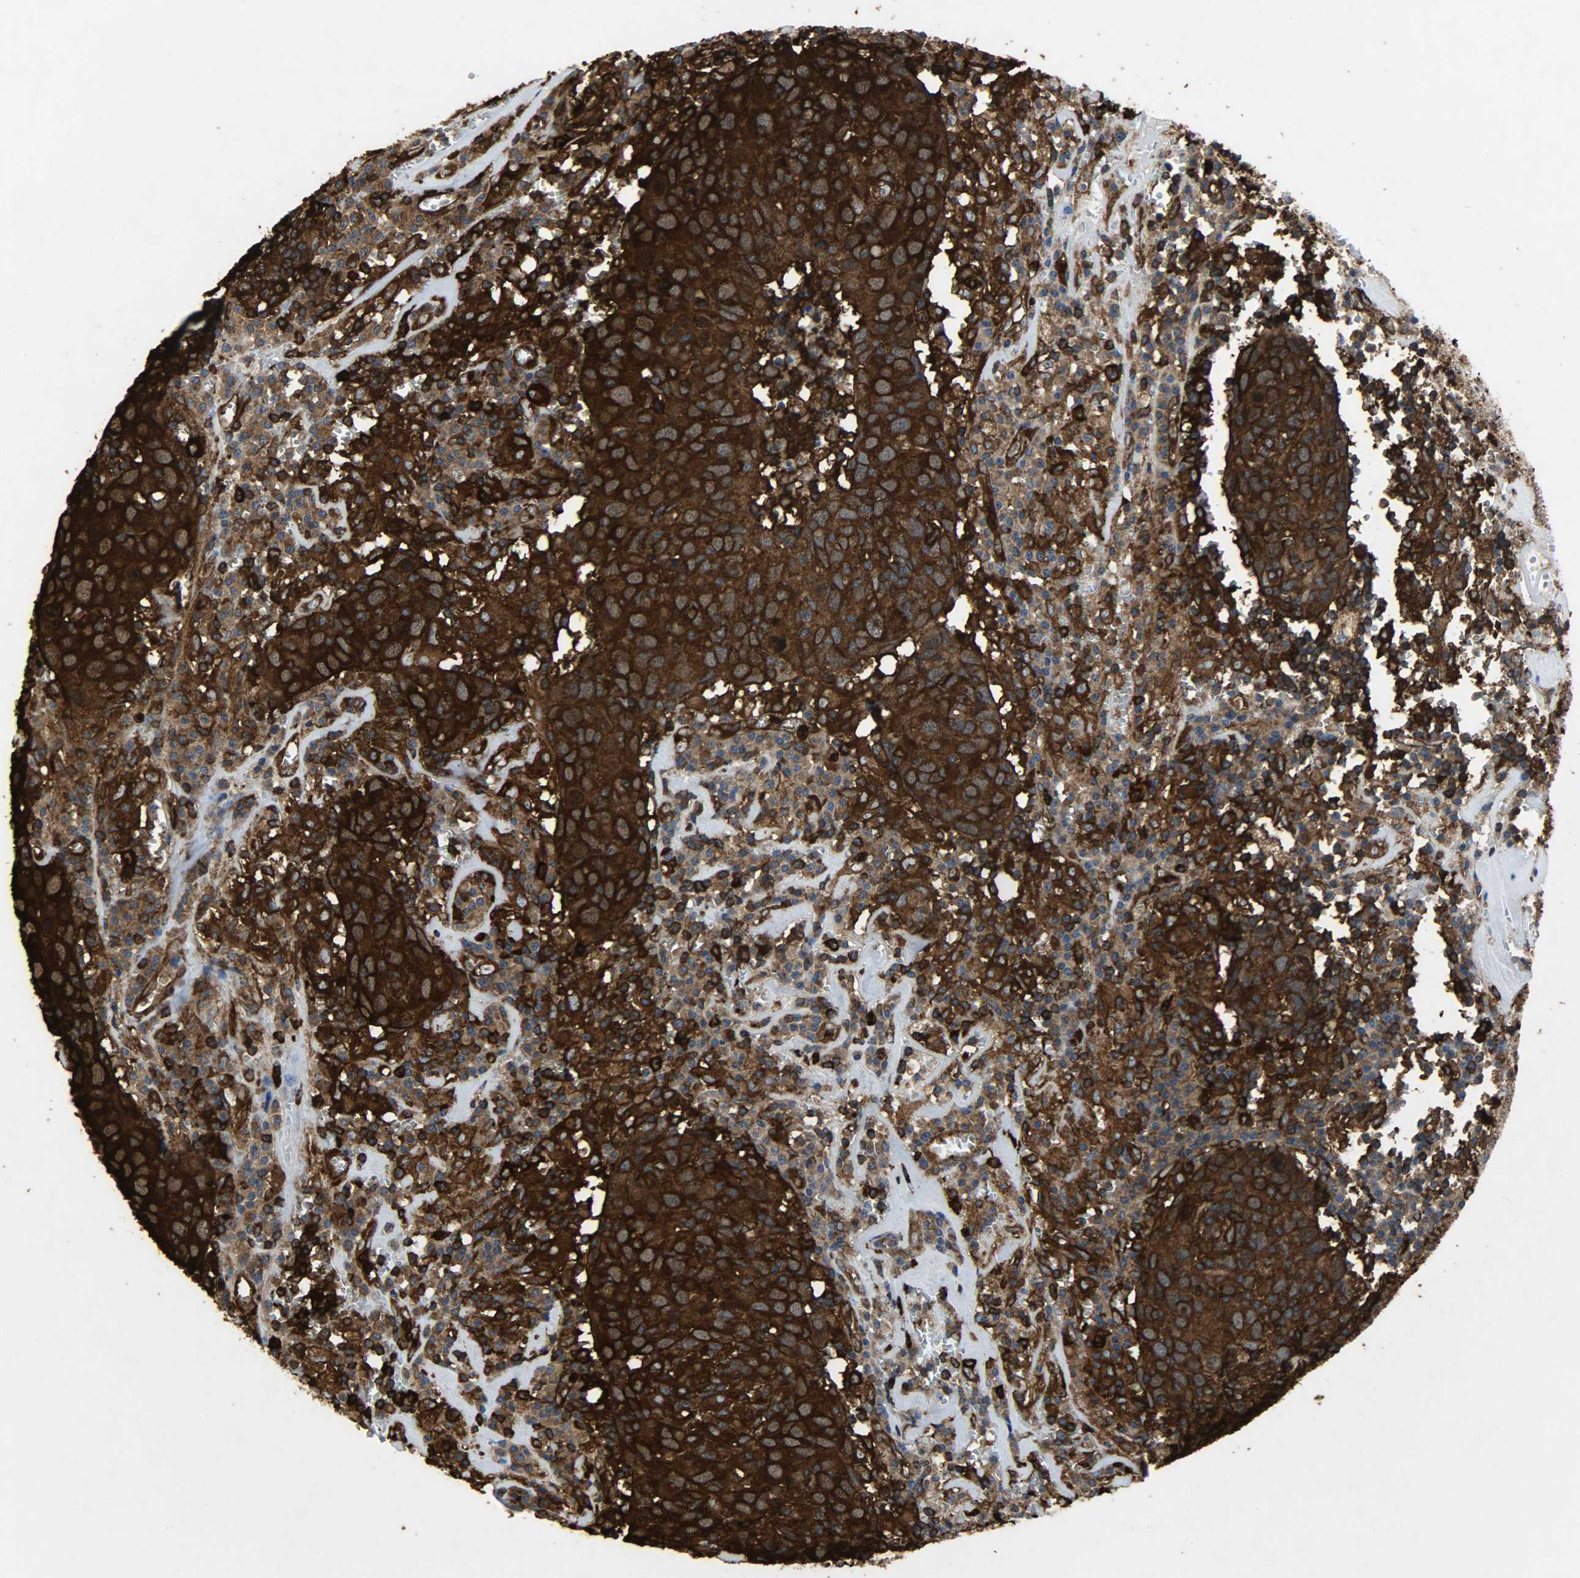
{"staining": {"intensity": "strong", "quantity": ">75%", "location": "cytoplasmic/membranous"}, "tissue": "head and neck cancer", "cell_type": "Tumor cells", "image_type": "cancer", "snomed": [{"axis": "morphology", "description": "Adenocarcinoma, NOS"}, {"axis": "topography", "description": "Salivary gland"}, {"axis": "topography", "description": "Head-Neck"}], "caption": "This is a histology image of immunohistochemistry staining of adenocarcinoma (head and neck), which shows strong expression in the cytoplasmic/membranous of tumor cells.", "gene": "VASP", "patient": {"sex": "female", "age": 65}}